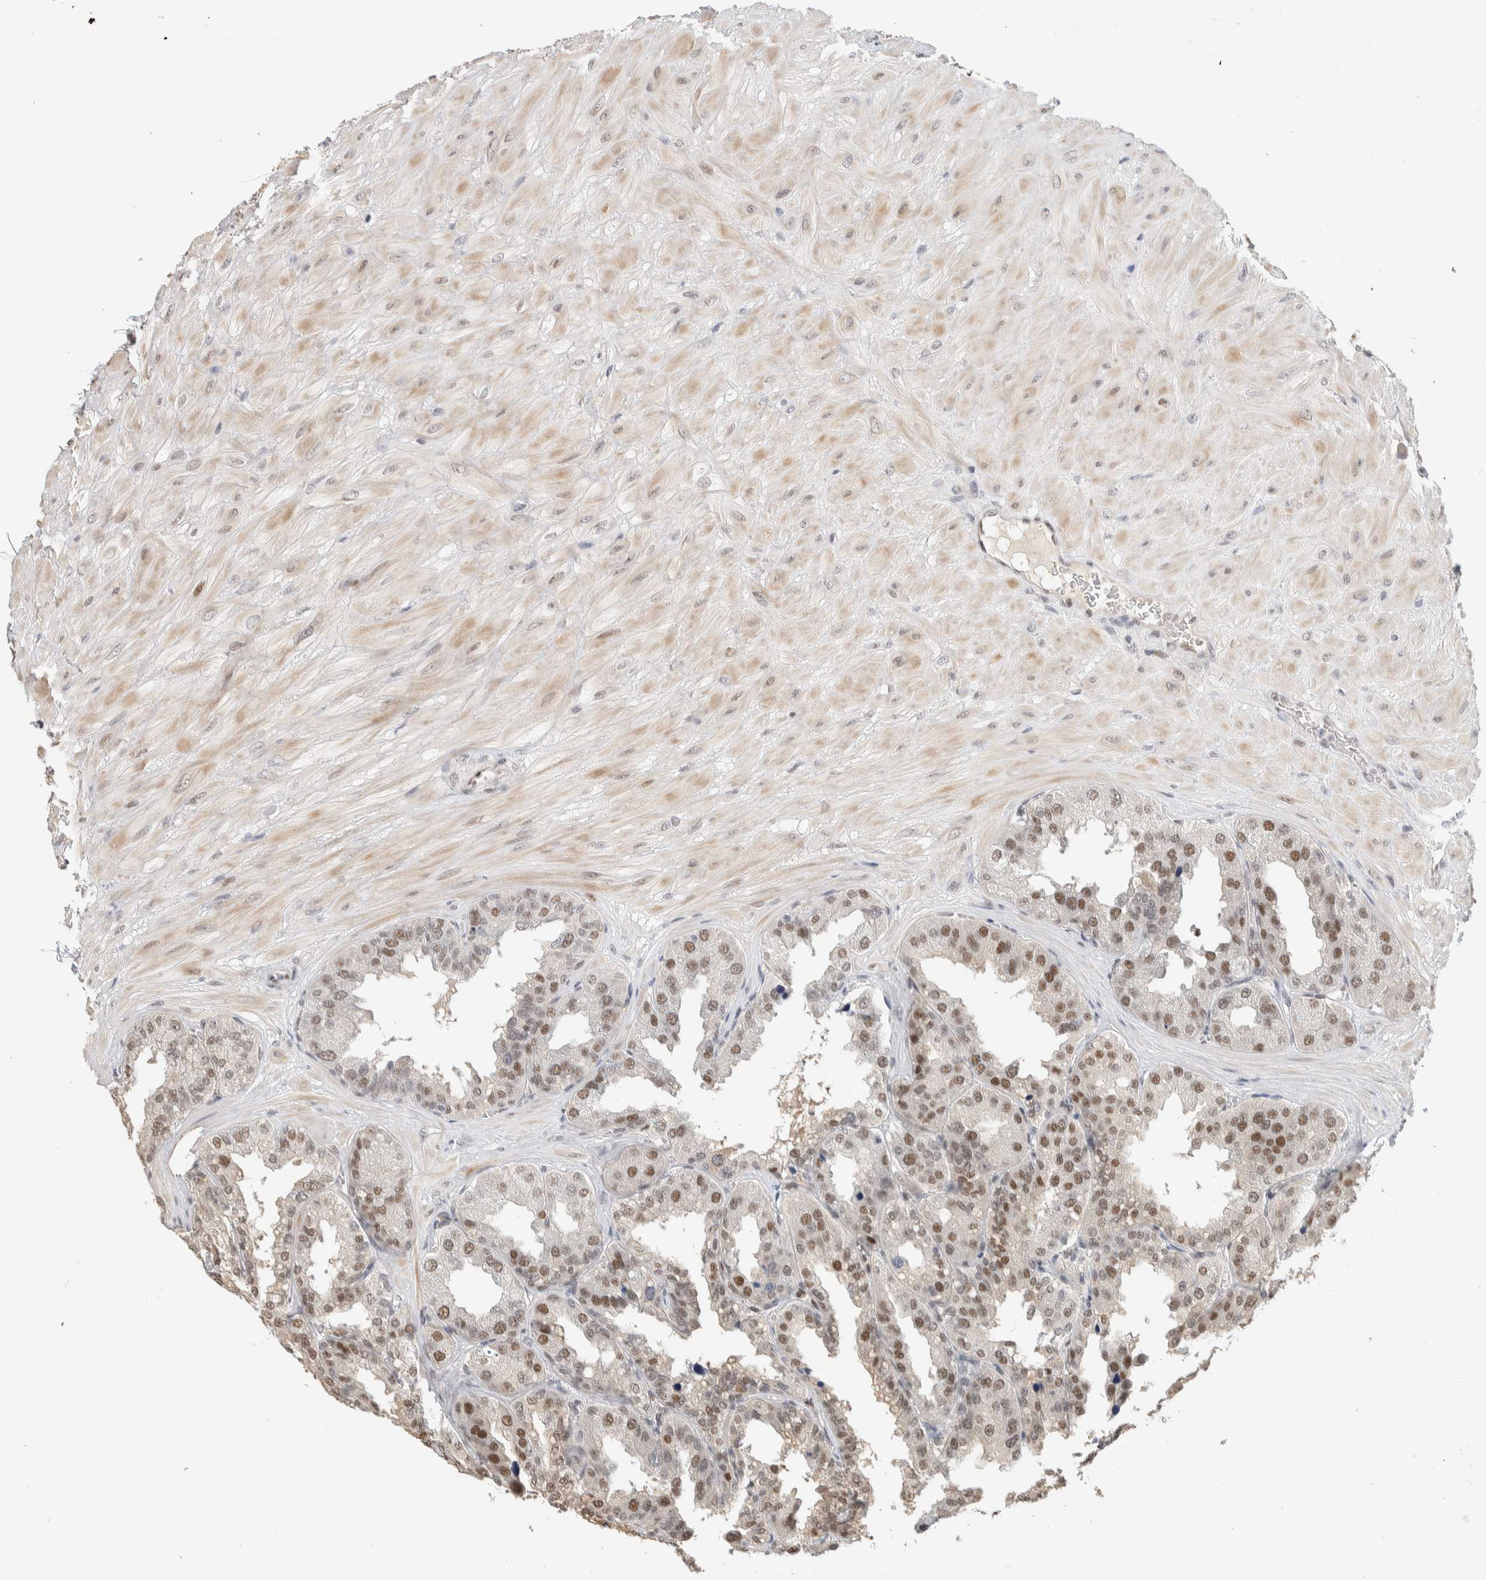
{"staining": {"intensity": "moderate", "quantity": ">75%", "location": "nuclear"}, "tissue": "seminal vesicle", "cell_type": "Glandular cells", "image_type": "normal", "snomed": [{"axis": "morphology", "description": "Normal tissue, NOS"}, {"axis": "topography", "description": "Prostate"}, {"axis": "topography", "description": "Seminal veicle"}], "caption": "Immunohistochemistry image of benign seminal vesicle: seminal vesicle stained using immunohistochemistry (IHC) reveals medium levels of moderate protein expression localized specifically in the nuclear of glandular cells, appearing as a nuclear brown color.", "gene": "PUS7", "patient": {"sex": "male", "age": 51}}